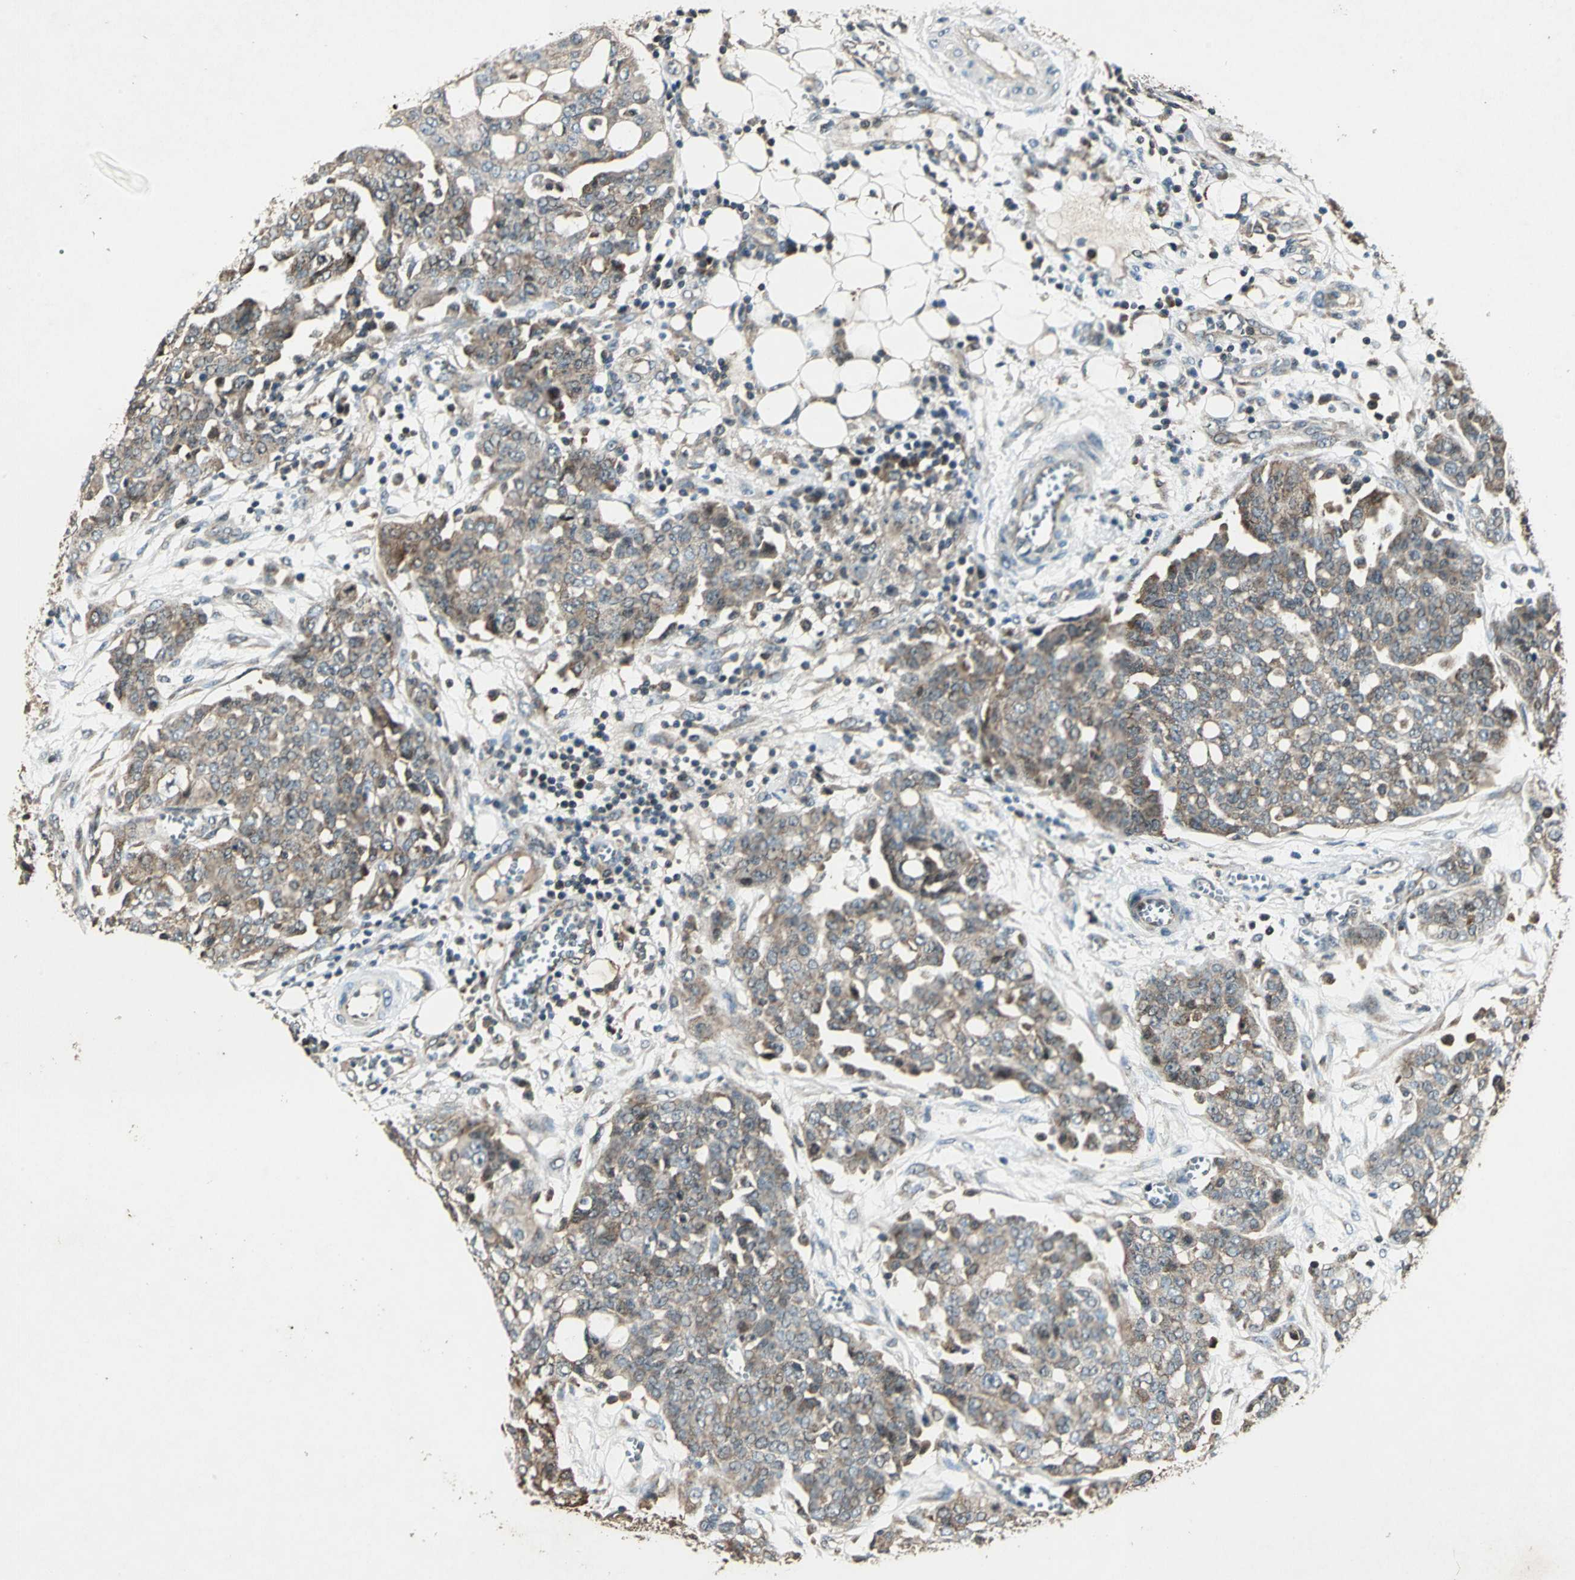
{"staining": {"intensity": "weak", "quantity": "25%-75%", "location": "nuclear"}, "tissue": "ovarian cancer", "cell_type": "Tumor cells", "image_type": "cancer", "snomed": [{"axis": "morphology", "description": "Cystadenocarcinoma, serous, NOS"}, {"axis": "topography", "description": "Soft tissue"}, {"axis": "topography", "description": "Ovary"}], "caption": "The photomicrograph shows immunohistochemical staining of serous cystadenocarcinoma (ovarian). There is weak nuclear staining is present in approximately 25%-75% of tumor cells.", "gene": "AHSA1", "patient": {"sex": "female", "age": 57}}